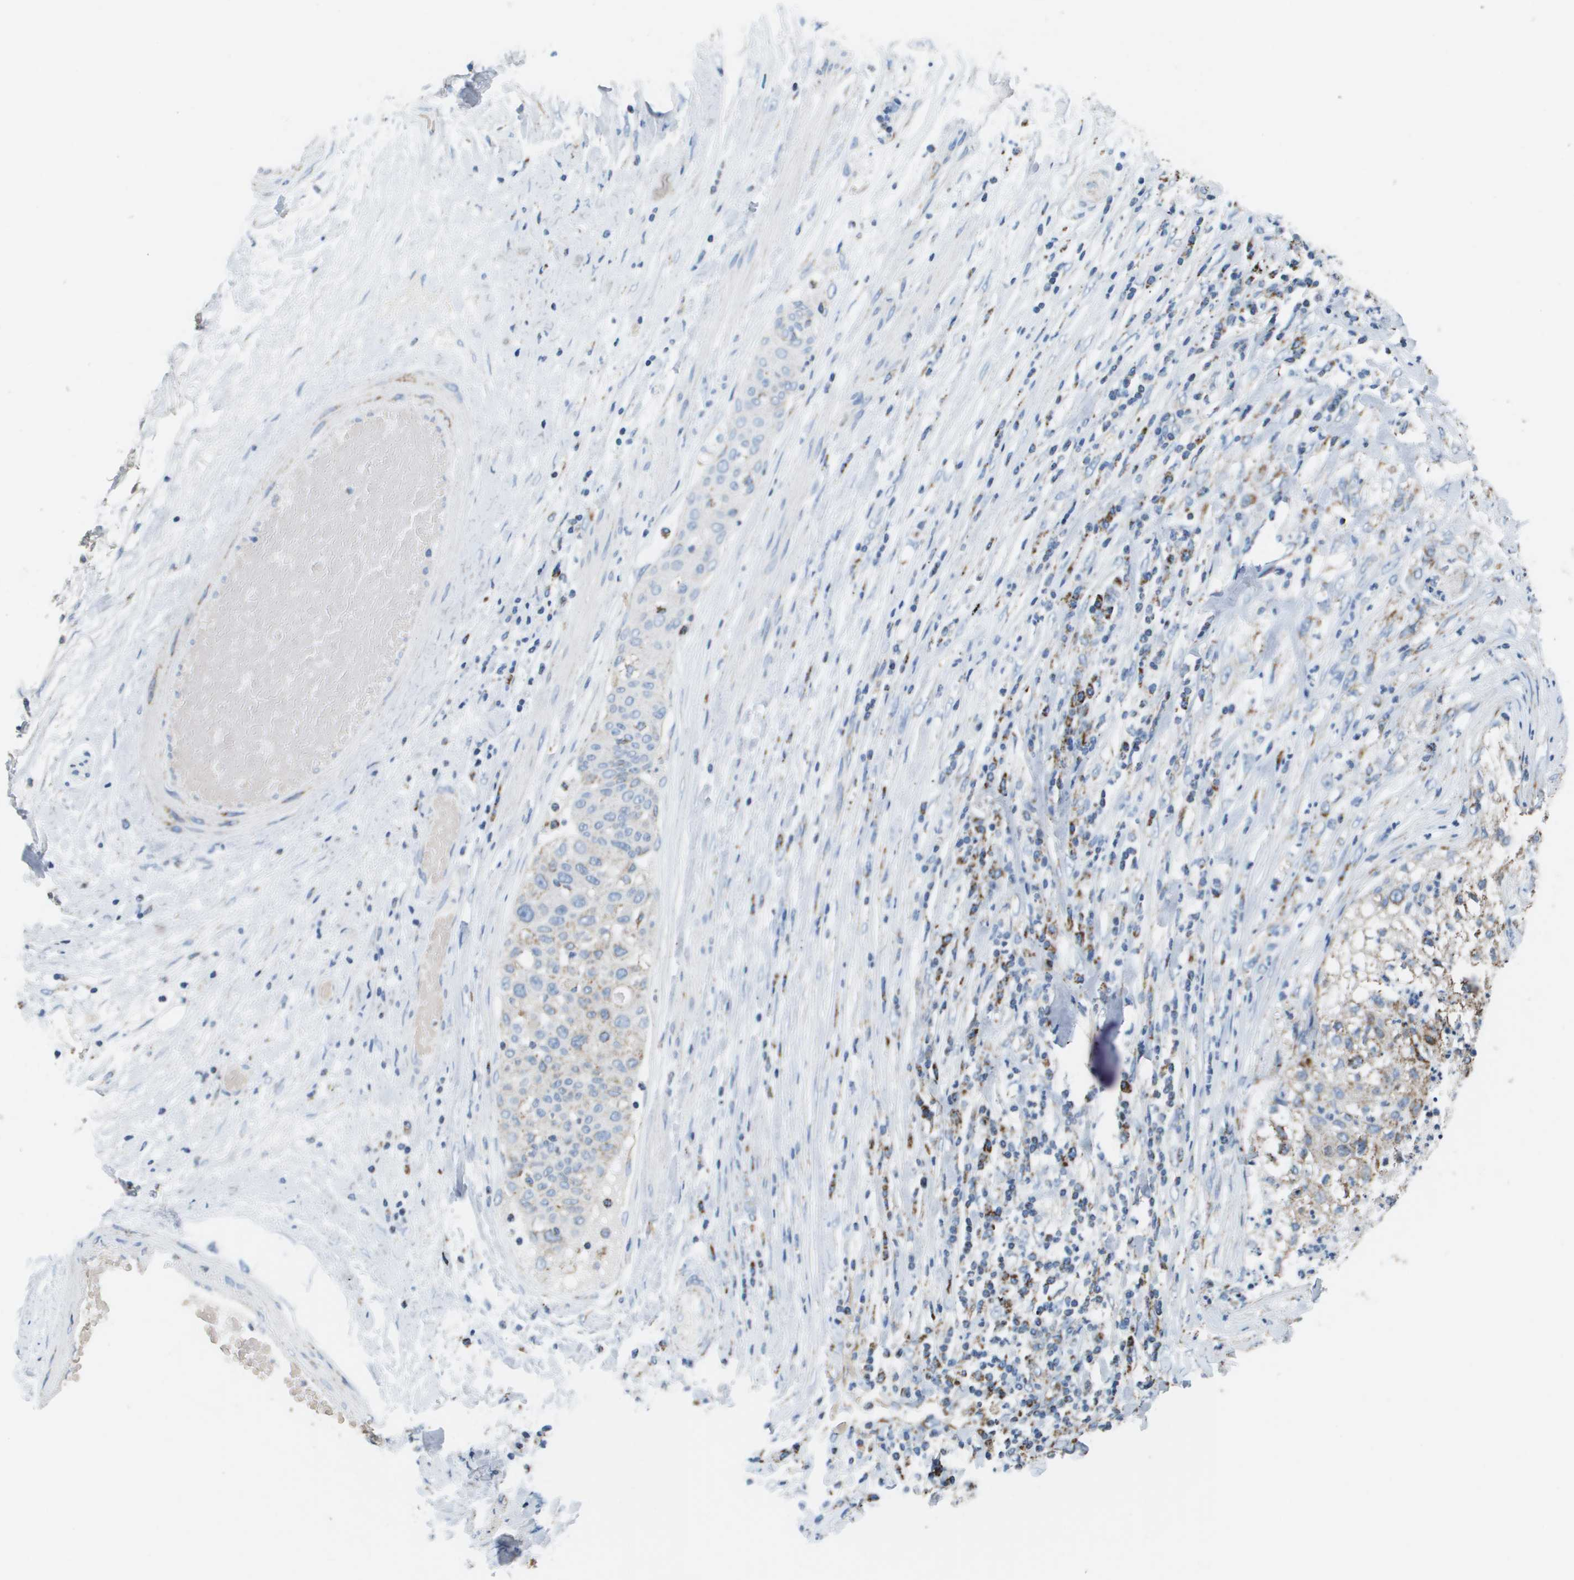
{"staining": {"intensity": "moderate", "quantity": "<25%", "location": "cytoplasmic/membranous"}, "tissue": "lung cancer", "cell_type": "Tumor cells", "image_type": "cancer", "snomed": [{"axis": "morphology", "description": "Inflammation, NOS"}, {"axis": "morphology", "description": "Squamous cell carcinoma, NOS"}, {"axis": "topography", "description": "Lymph node"}, {"axis": "topography", "description": "Soft tissue"}, {"axis": "topography", "description": "Lung"}], "caption": "DAB immunohistochemical staining of human squamous cell carcinoma (lung) reveals moderate cytoplasmic/membranous protein staining in about <25% of tumor cells. (brown staining indicates protein expression, while blue staining denotes nuclei).", "gene": "ATP5F1B", "patient": {"sex": "male", "age": 66}}